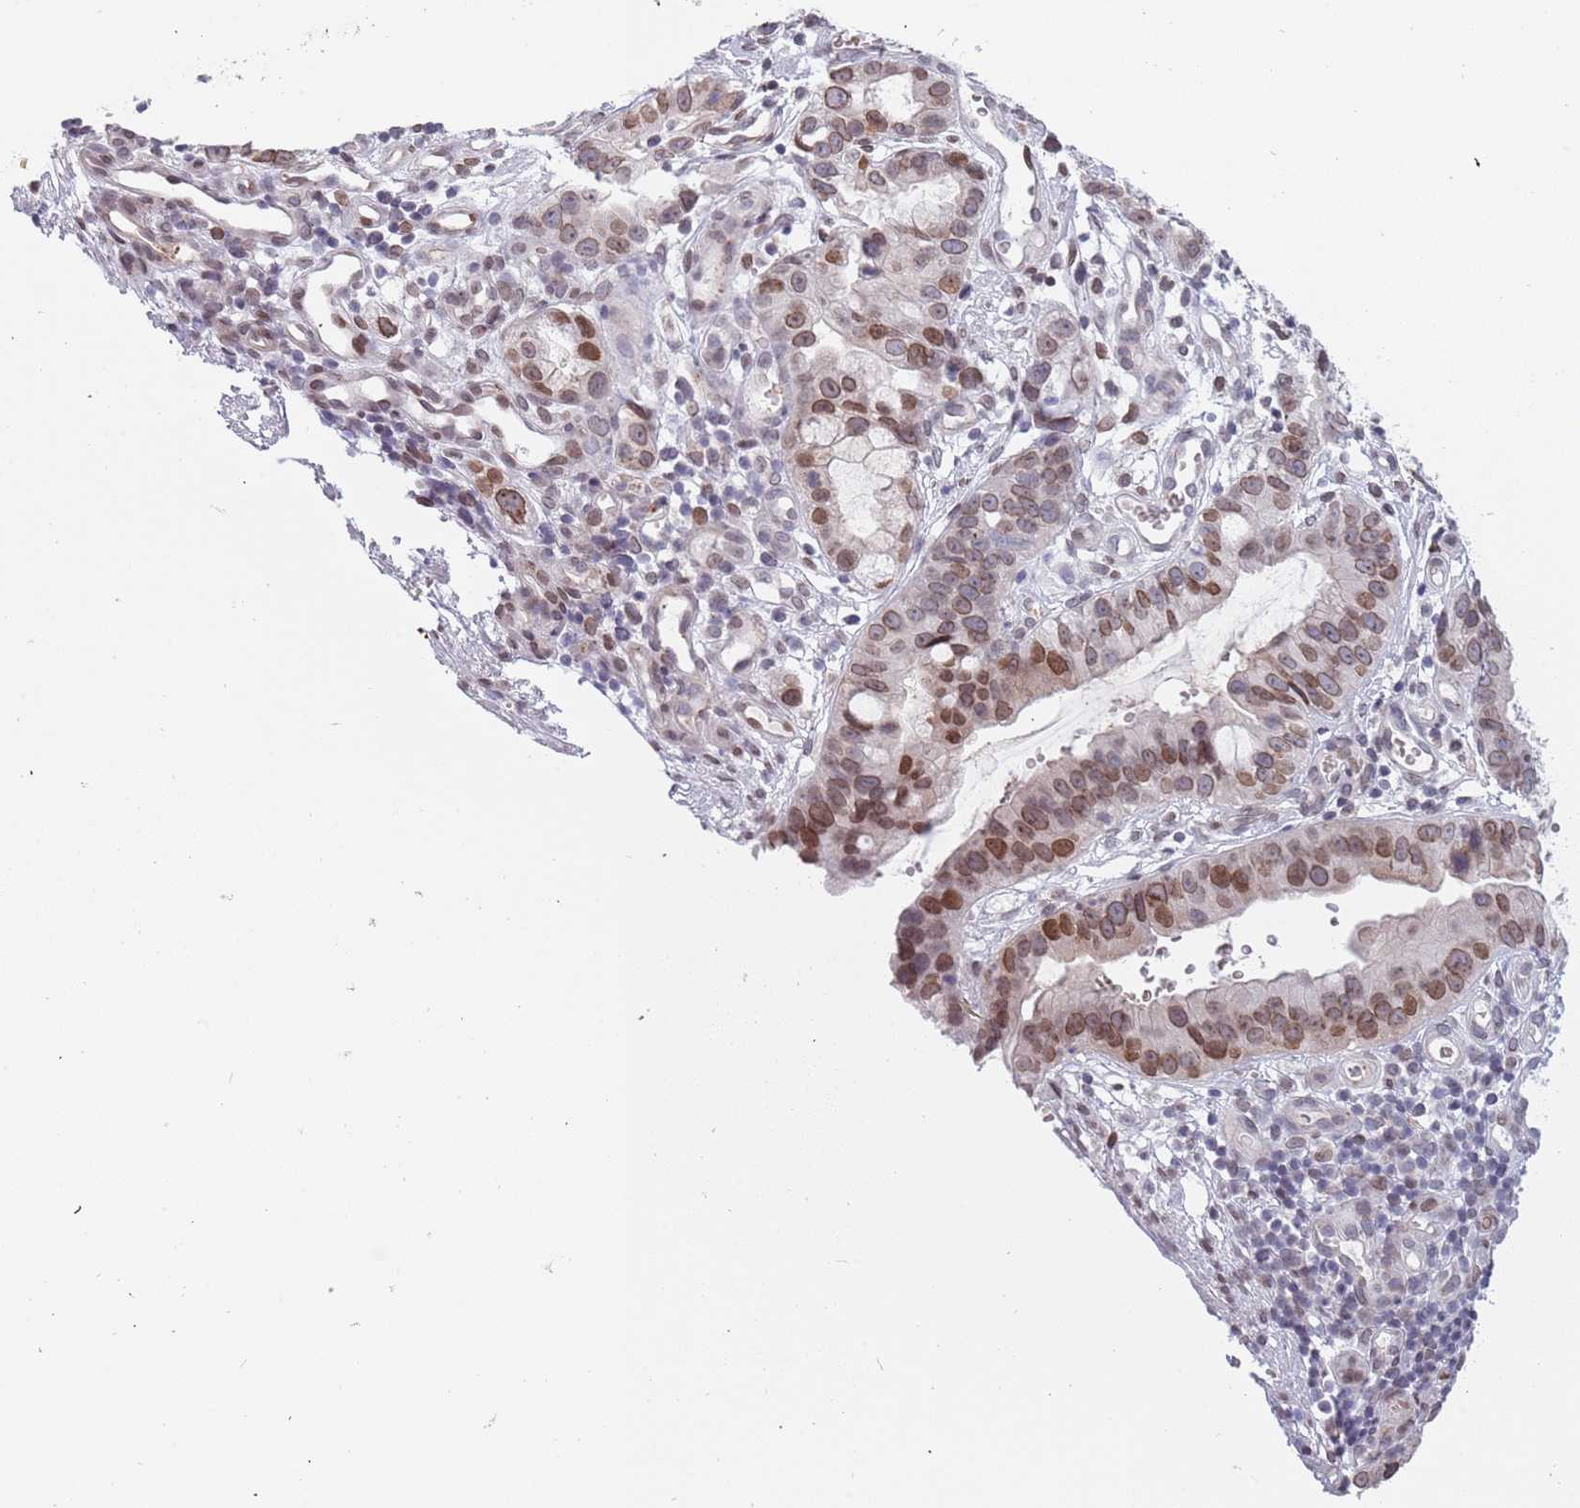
{"staining": {"intensity": "moderate", "quantity": ">75%", "location": "cytoplasmic/membranous,nuclear"}, "tissue": "stomach cancer", "cell_type": "Tumor cells", "image_type": "cancer", "snomed": [{"axis": "morphology", "description": "Adenocarcinoma, NOS"}, {"axis": "topography", "description": "Stomach"}], "caption": "Stomach cancer stained for a protein (brown) shows moderate cytoplasmic/membranous and nuclear positive staining in approximately >75% of tumor cells.", "gene": "KLHDC2", "patient": {"sex": "male", "age": 55}}